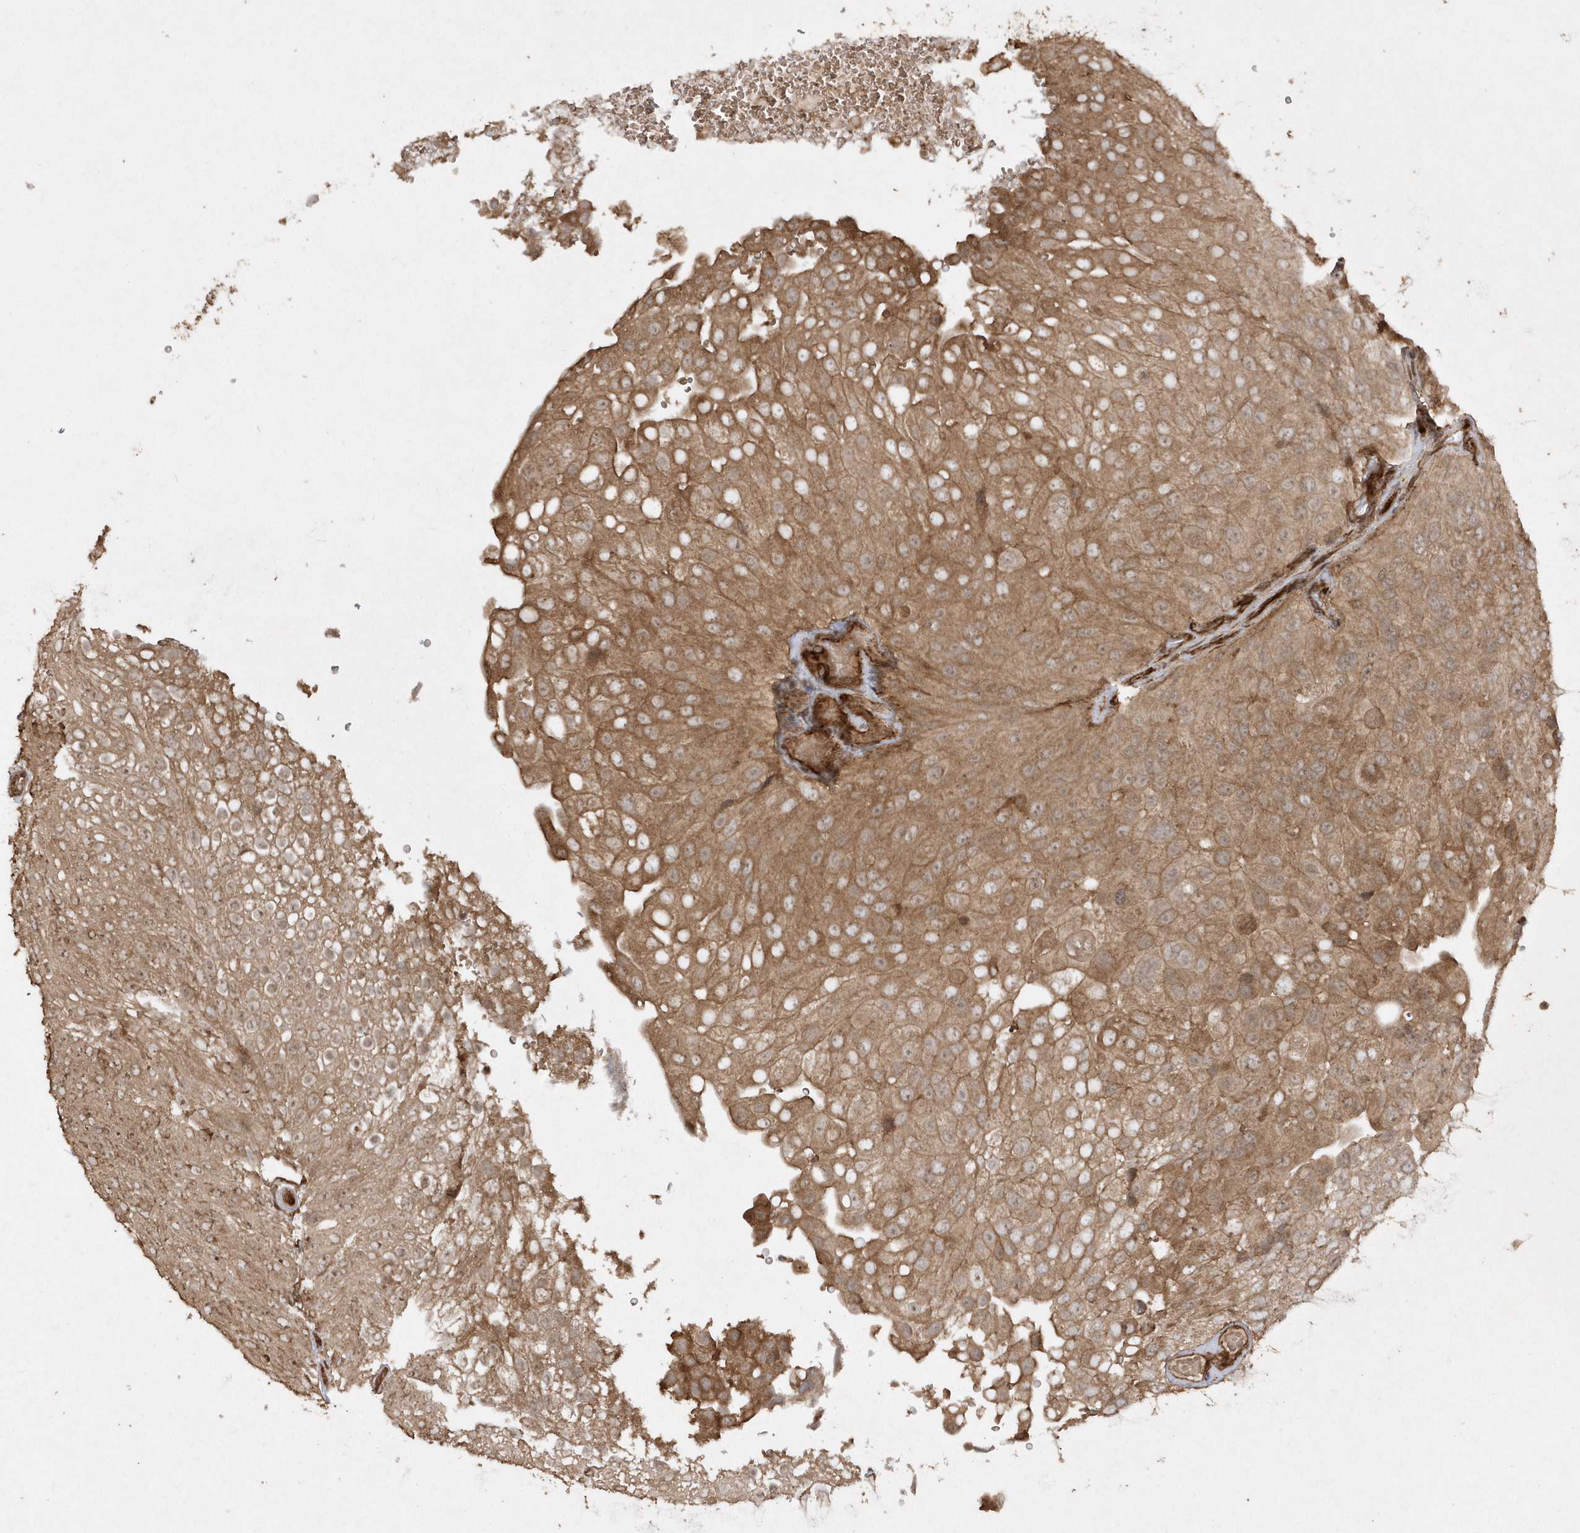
{"staining": {"intensity": "moderate", "quantity": ">75%", "location": "cytoplasmic/membranous"}, "tissue": "urothelial cancer", "cell_type": "Tumor cells", "image_type": "cancer", "snomed": [{"axis": "morphology", "description": "Urothelial carcinoma, Low grade"}, {"axis": "topography", "description": "Urinary bladder"}], "caption": "Protein staining by immunohistochemistry shows moderate cytoplasmic/membranous expression in approximately >75% of tumor cells in urothelial carcinoma (low-grade).", "gene": "AVPI1", "patient": {"sex": "male", "age": 78}}